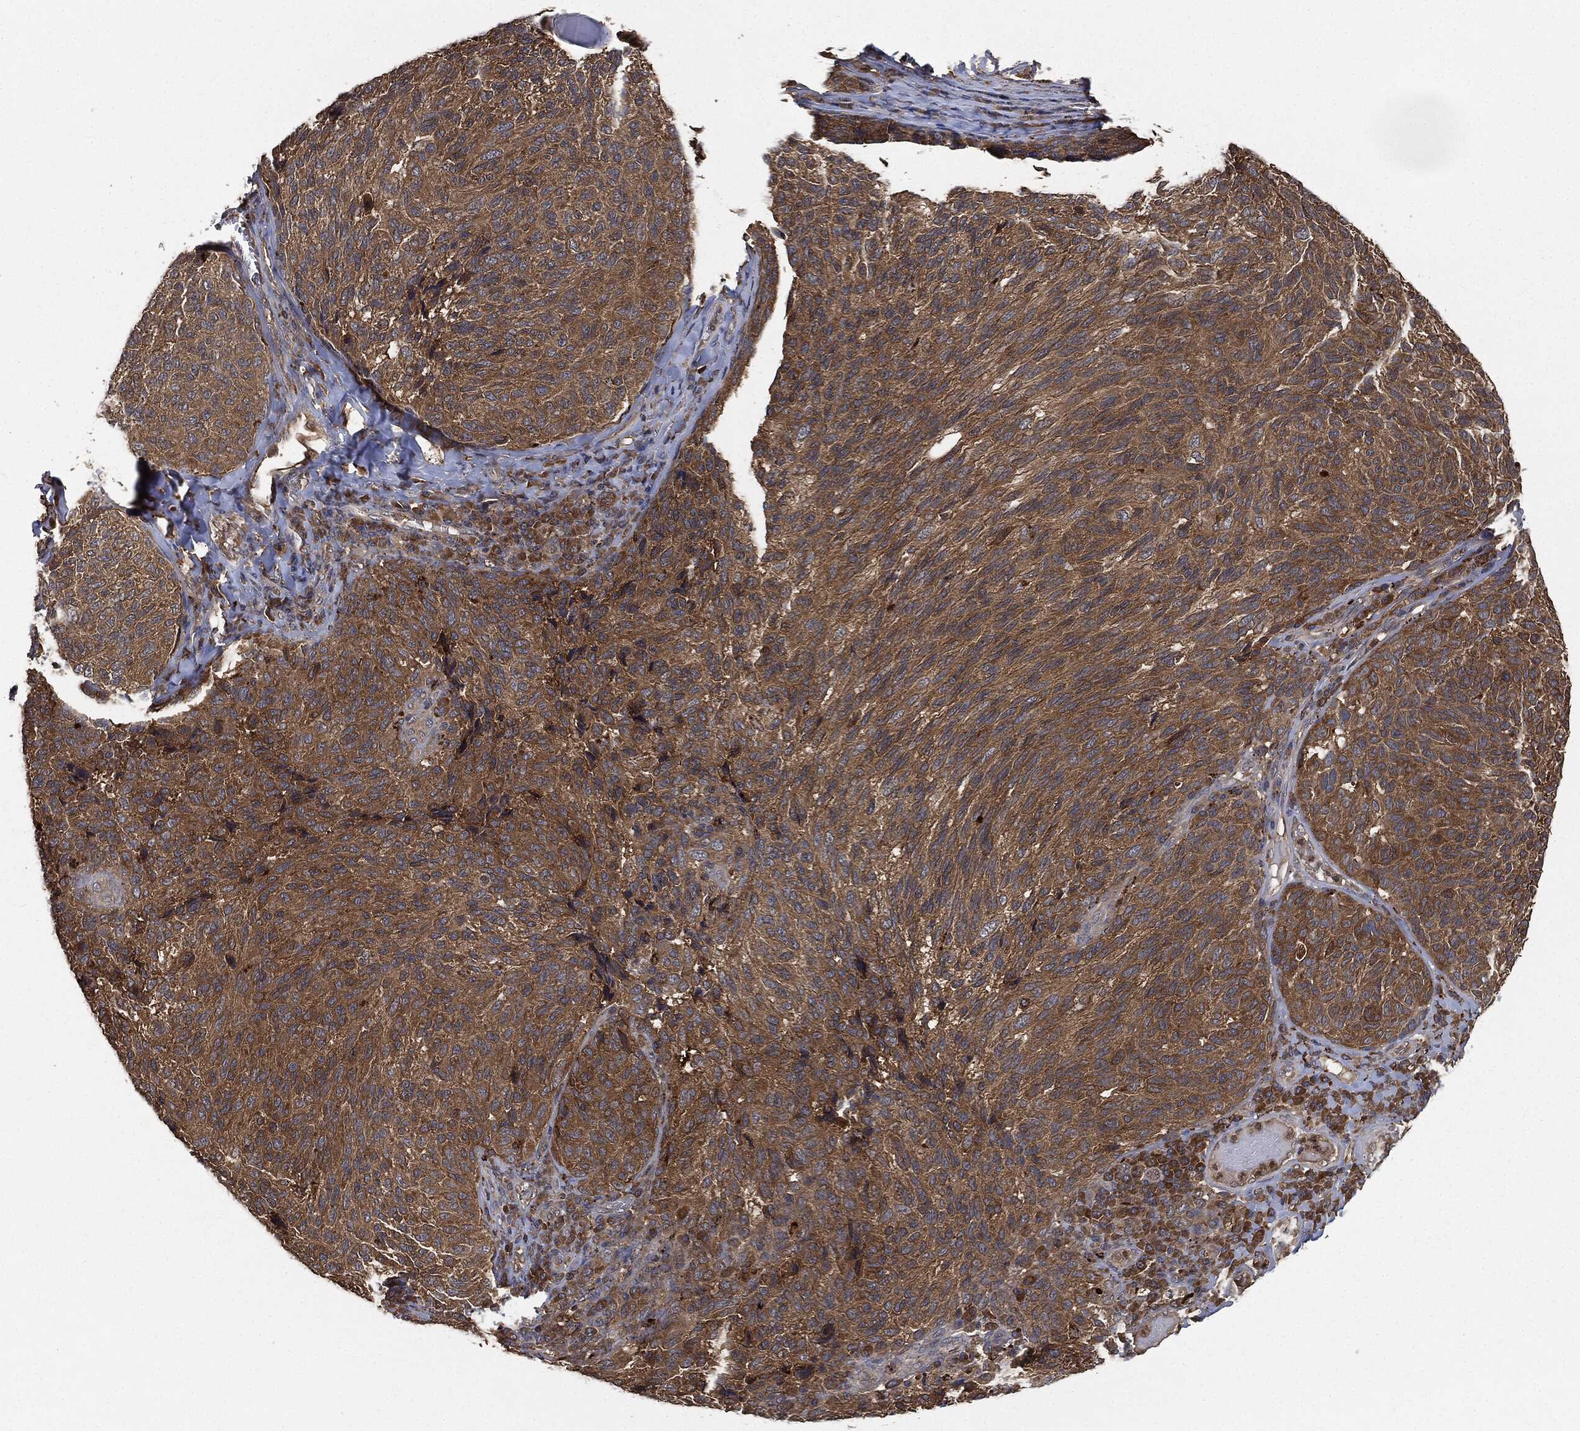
{"staining": {"intensity": "moderate", "quantity": ">75%", "location": "cytoplasmic/membranous"}, "tissue": "melanoma", "cell_type": "Tumor cells", "image_type": "cancer", "snomed": [{"axis": "morphology", "description": "Malignant melanoma, NOS"}, {"axis": "topography", "description": "Skin"}], "caption": "Malignant melanoma stained with a brown dye shows moderate cytoplasmic/membranous positive expression in about >75% of tumor cells.", "gene": "BRAF", "patient": {"sex": "female", "age": 73}}